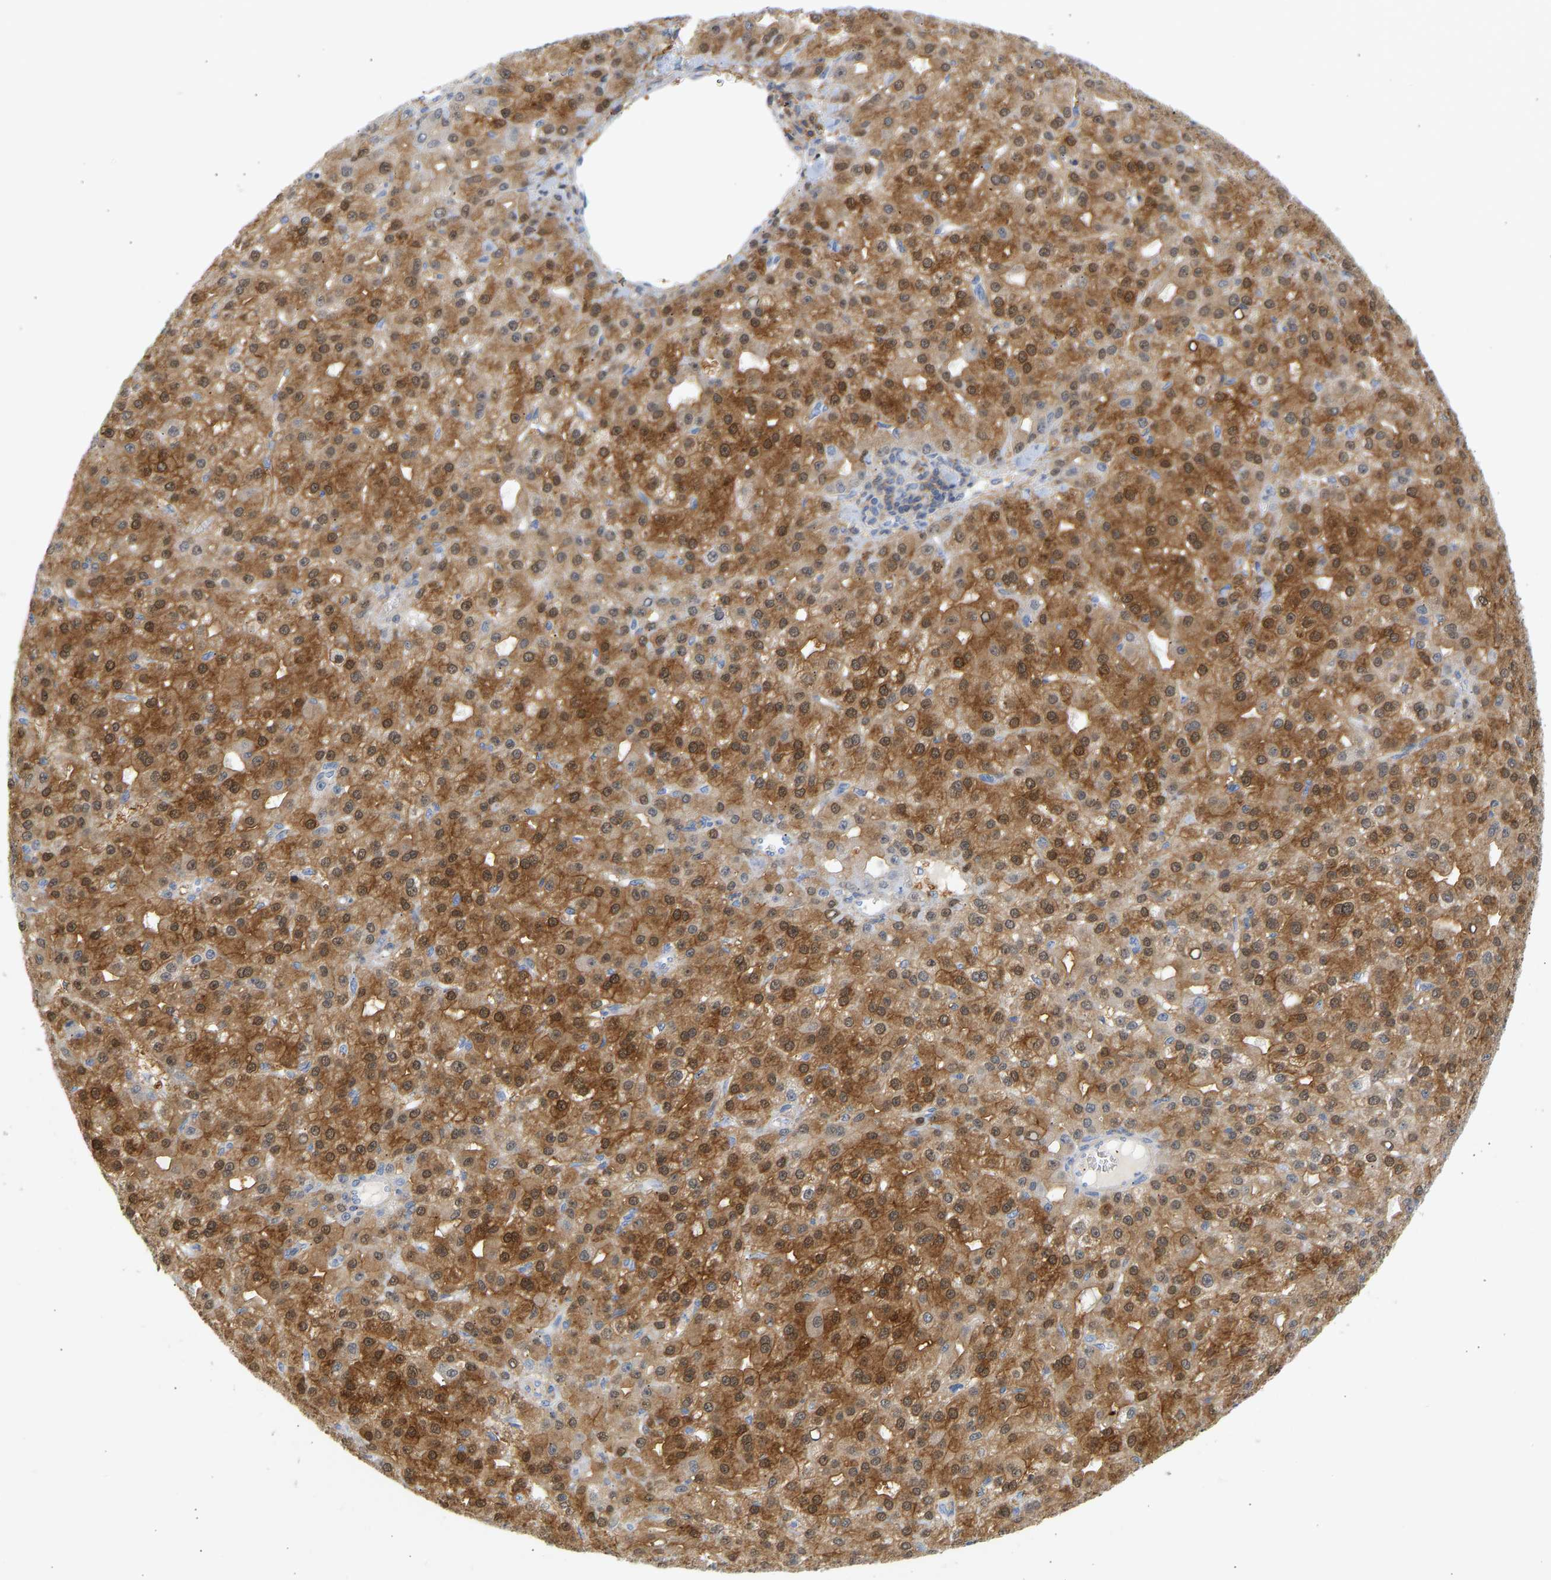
{"staining": {"intensity": "strong", "quantity": ">75%", "location": "cytoplasmic/membranous,nuclear"}, "tissue": "liver cancer", "cell_type": "Tumor cells", "image_type": "cancer", "snomed": [{"axis": "morphology", "description": "Carcinoma, Hepatocellular, NOS"}, {"axis": "topography", "description": "Liver"}], "caption": "Brown immunohistochemical staining in liver hepatocellular carcinoma reveals strong cytoplasmic/membranous and nuclear positivity in approximately >75% of tumor cells. (DAB (3,3'-diaminobenzidine) IHC, brown staining for protein, blue staining for nuclei).", "gene": "BVES", "patient": {"sex": "male", "age": 67}}